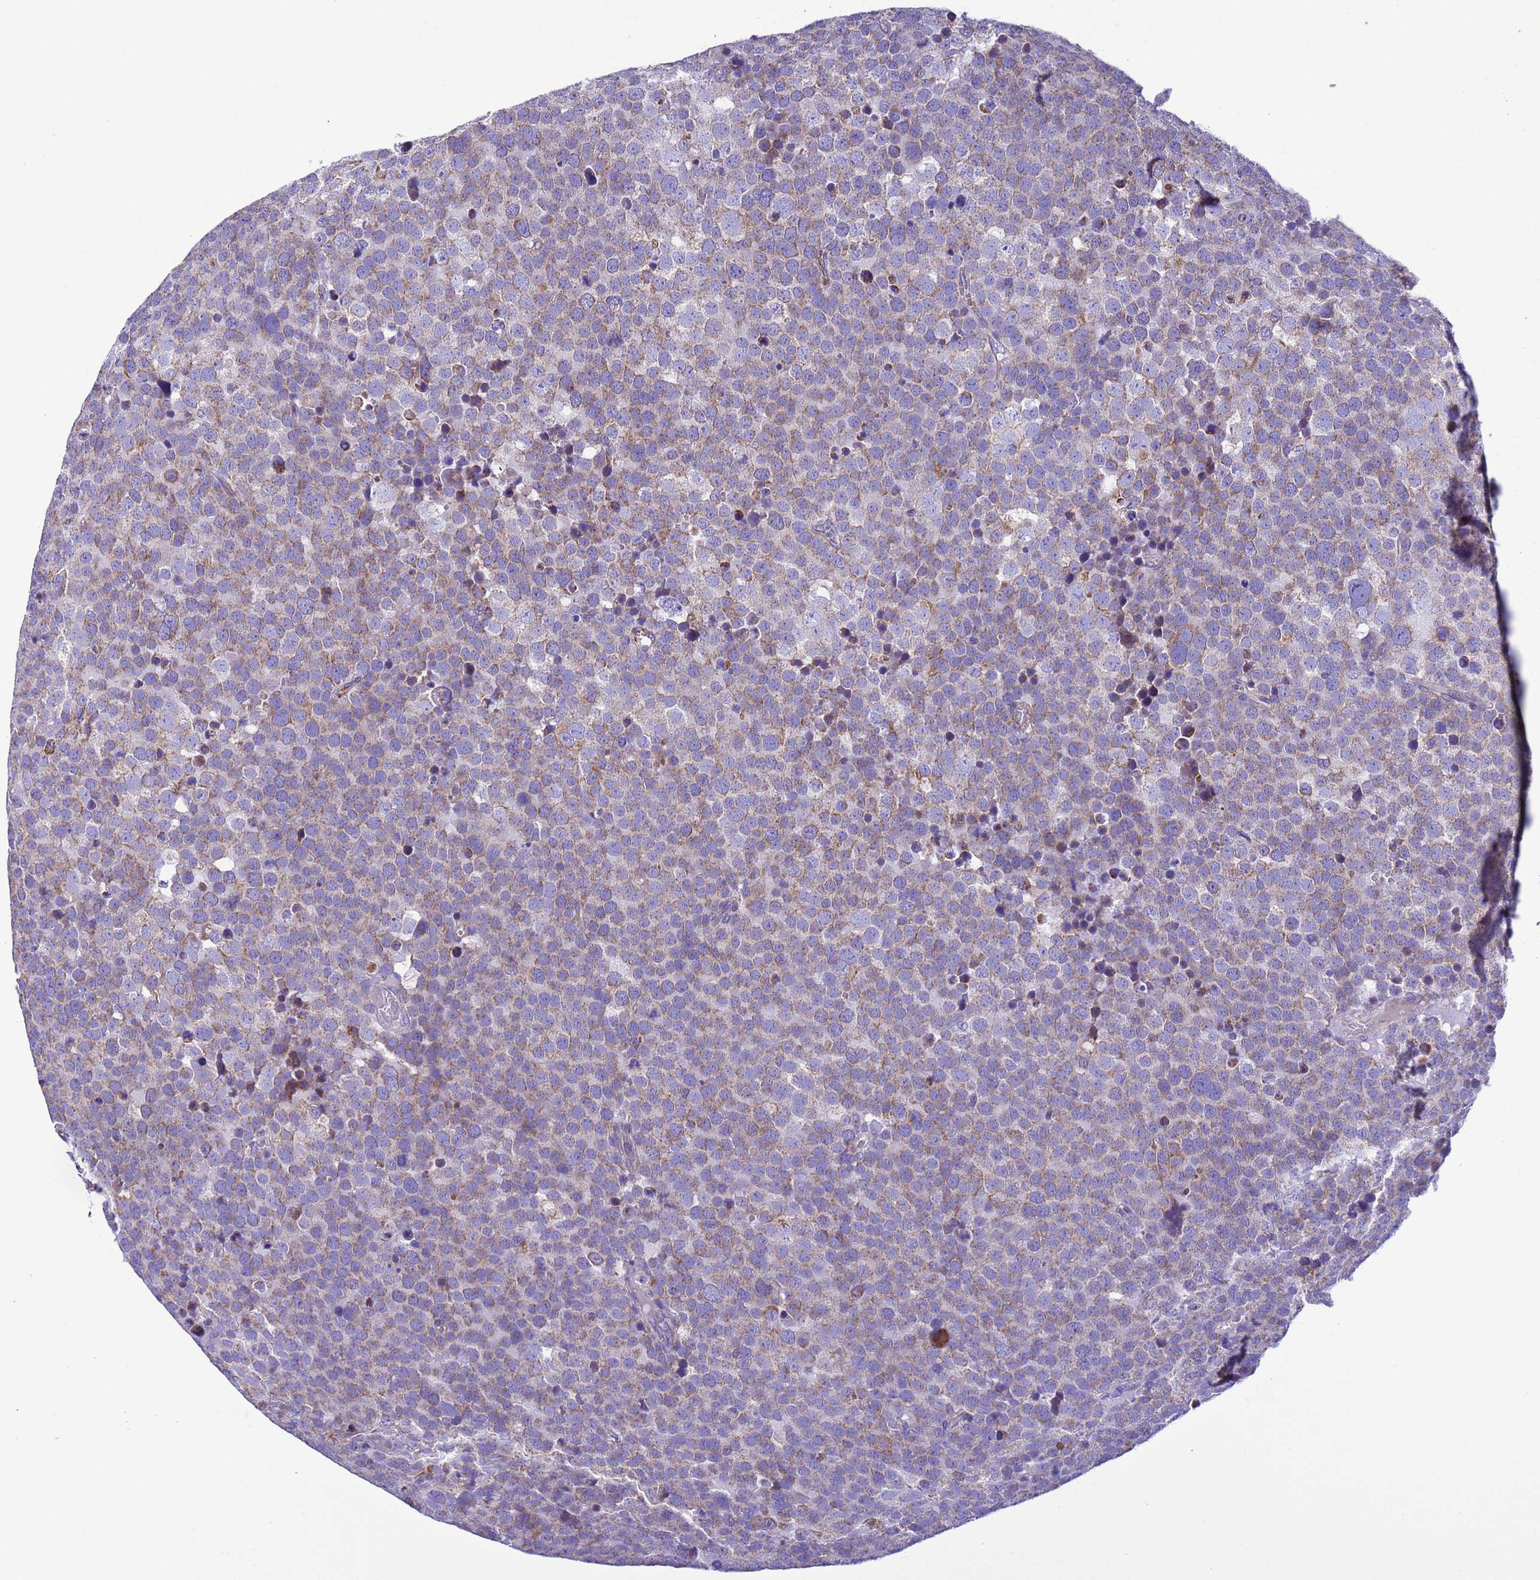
{"staining": {"intensity": "weak", "quantity": "25%-75%", "location": "cytoplasmic/membranous"}, "tissue": "testis cancer", "cell_type": "Tumor cells", "image_type": "cancer", "snomed": [{"axis": "morphology", "description": "Seminoma, NOS"}, {"axis": "topography", "description": "Testis"}], "caption": "Tumor cells show weak cytoplasmic/membranous staining in about 25%-75% of cells in seminoma (testis). Immunohistochemistry (ihc) stains the protein in brown and the nuclei are stained blue.", "gene": "CCDC191", "patient": {"sex": "male", "age": 71}}